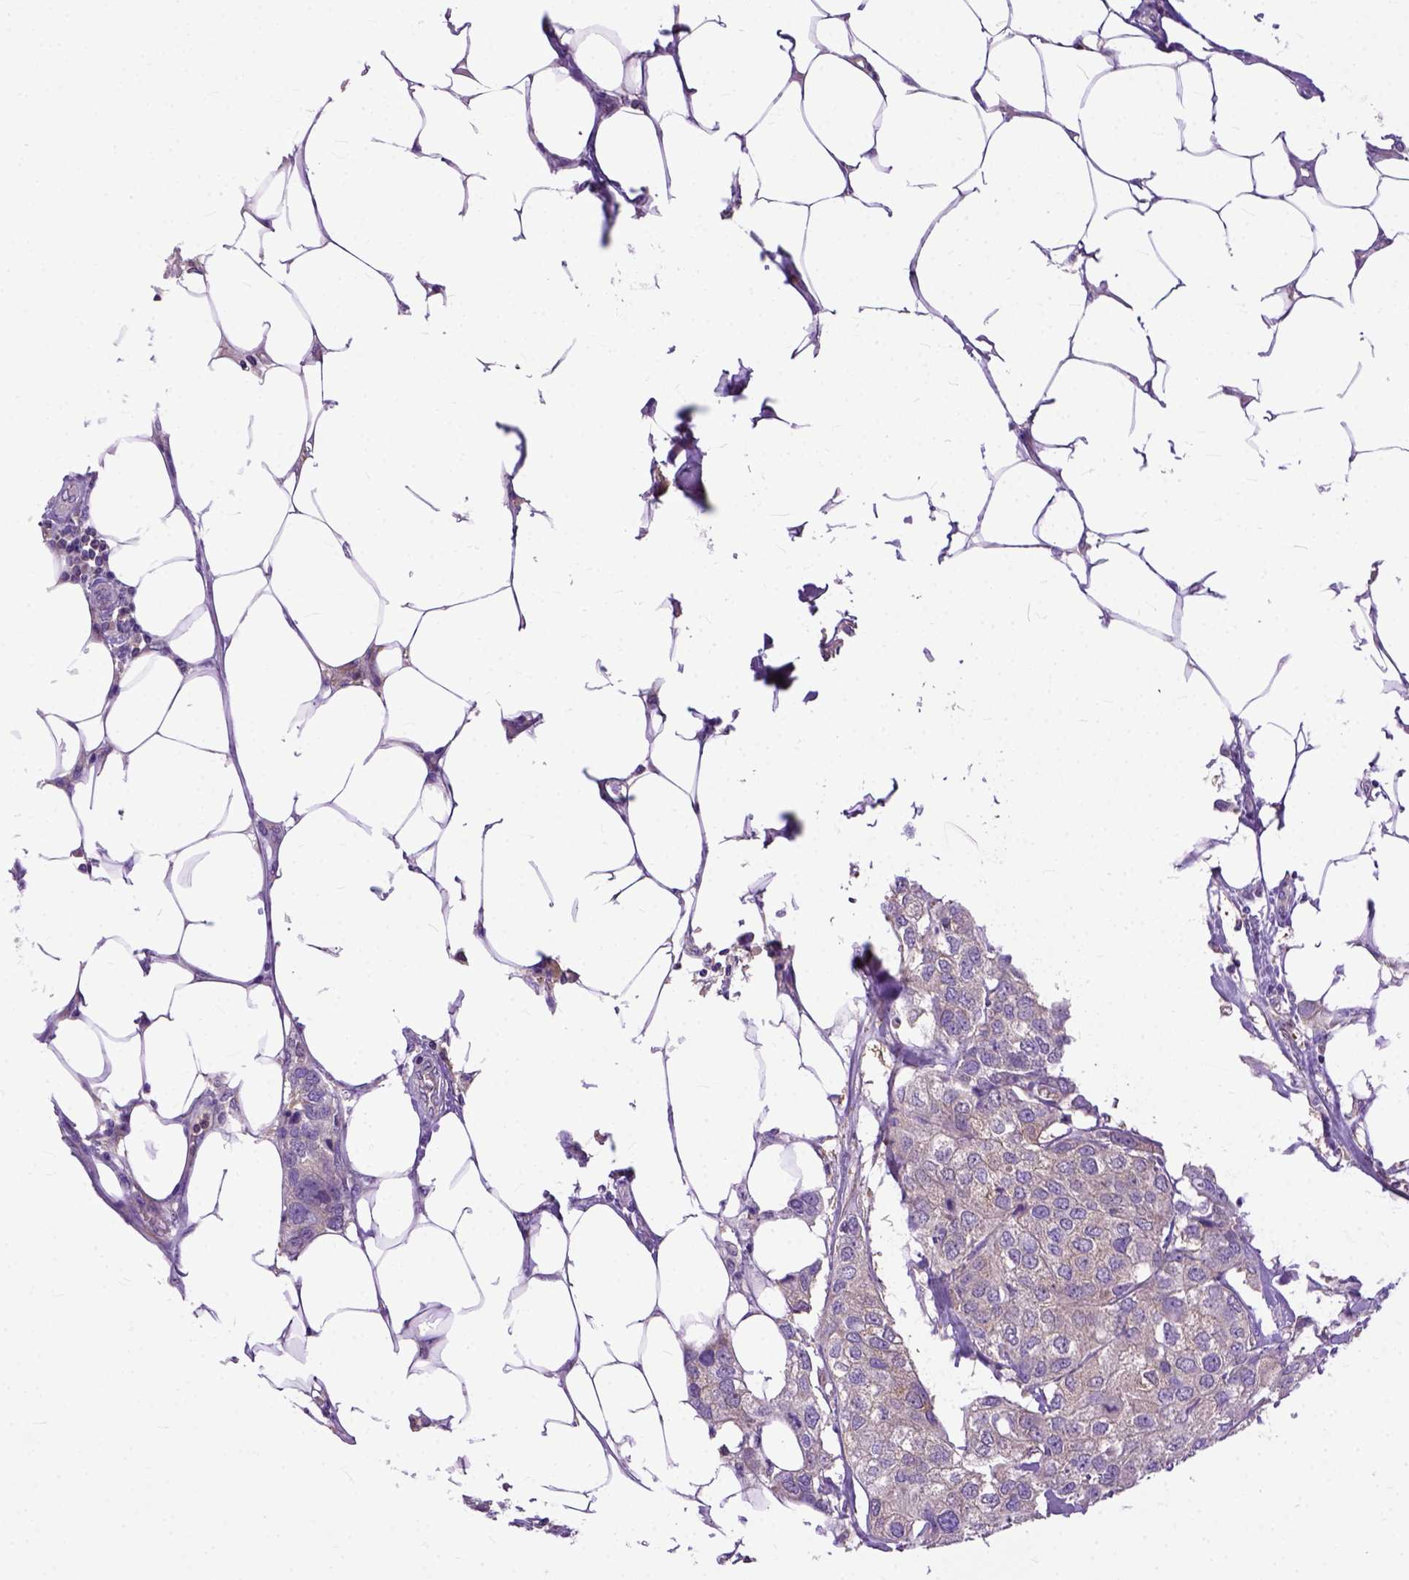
{"staining": {"intensity": "weak", "quantity": "<25%", "location": "cytoplasmic/membranous"}, "tissue": "breast cancer", "cell_type": "Tumor cells", "image_type": "cancer", "snomed": [{"axis": "morphology", "description": "Duct carcinoma"}, {"axis": "topography", "description": "Breast"}], "caption": "An immunohistochemistry histopathology image of breast cancer (invasive ductal carcinoma) is shown. There is no staining in tumor cells of breast cancer (invasive ductal carcinoma).", "gene": "NAMPT", "patient": {"sex": "female", "age": 80}}